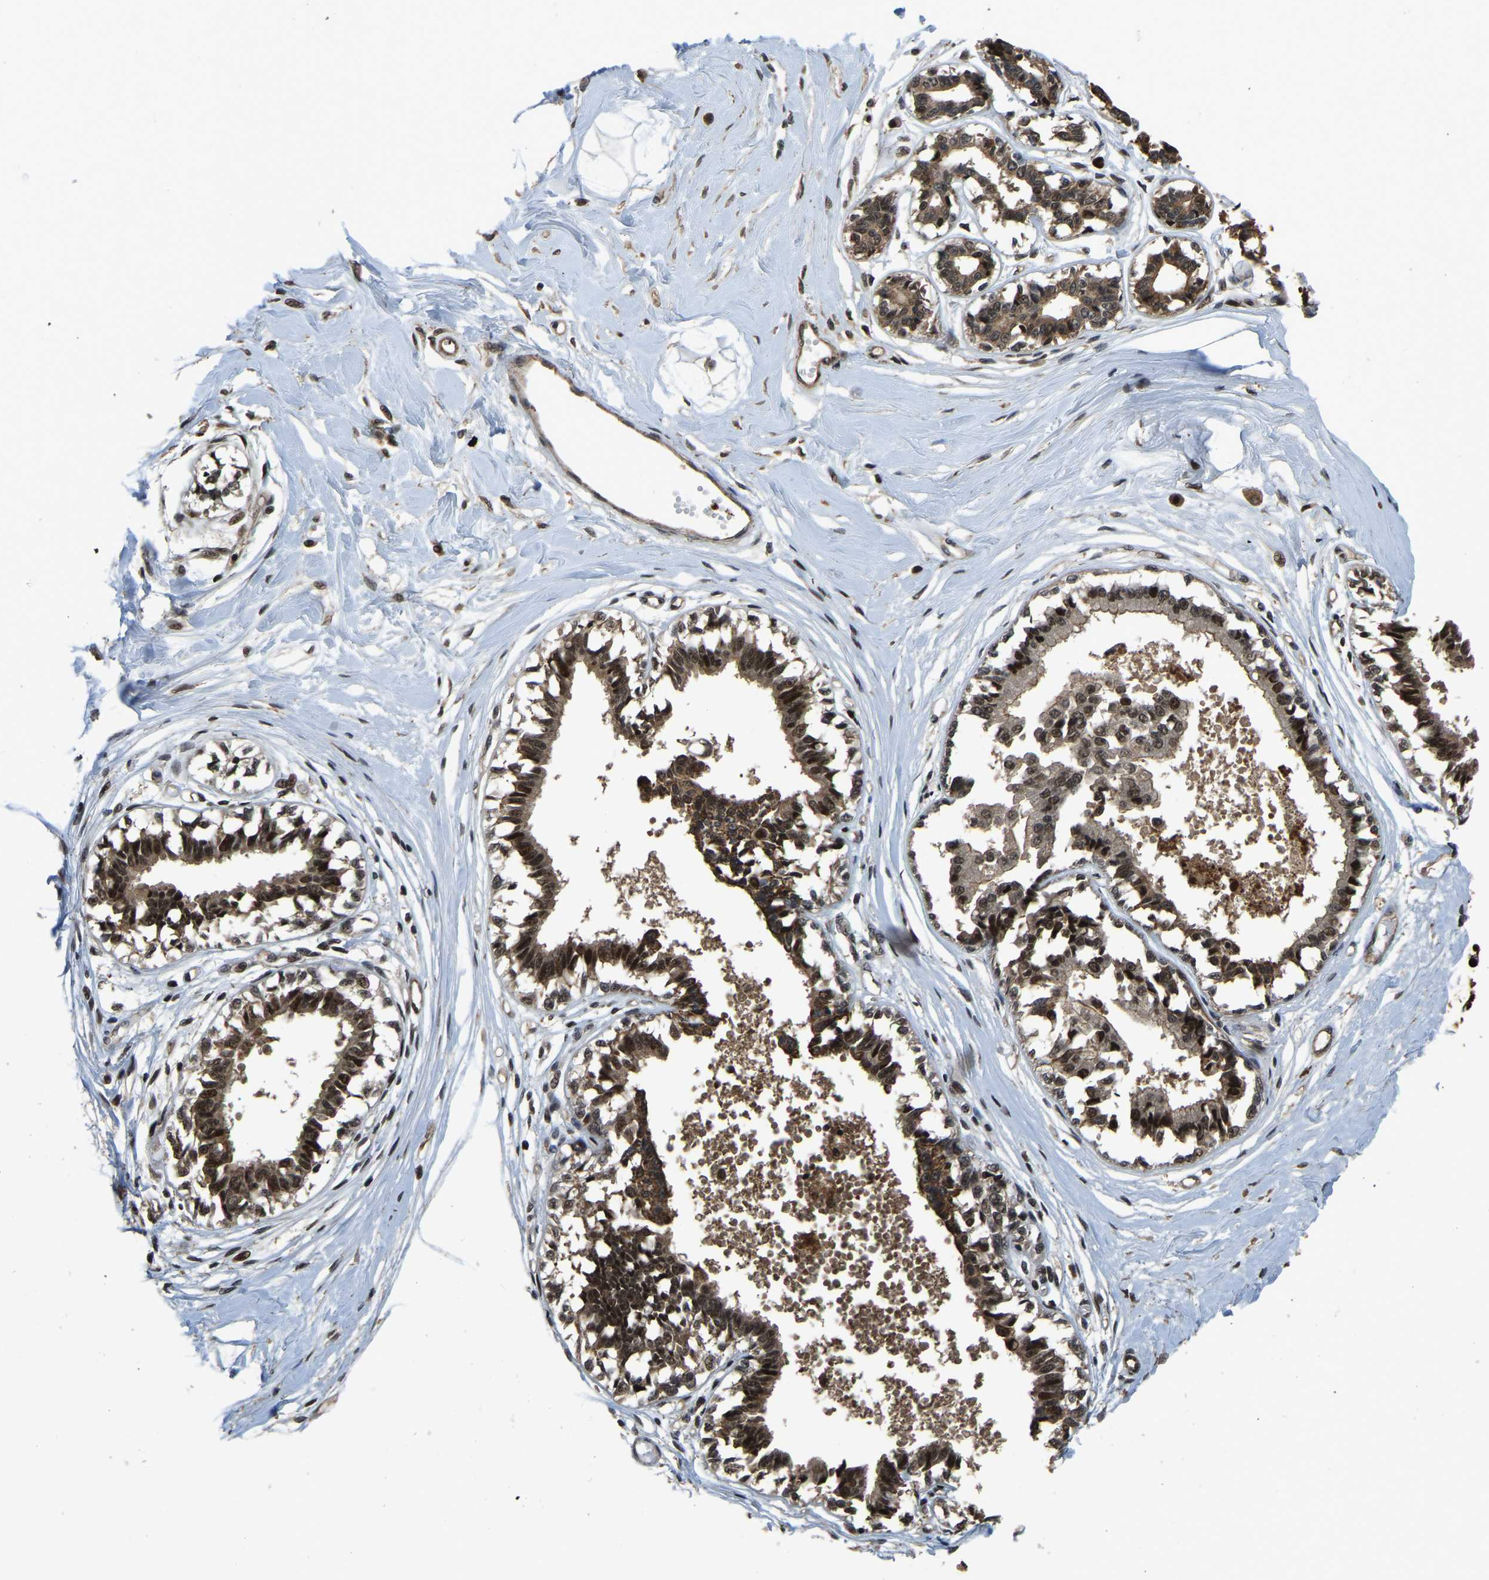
{"staining": {"intensity": "strong", "quantity": ">75%", "location": "cytoplasmic/membranous,nuclear"}, "tissue": "breast", "cell_type": "Glandular cells", "image_type": "normal", "snomed": [{"axis": "morphology", "description": "Normal tissue, NOS"}, {"axis": "topography", "description": "Breast"}], "caption": "The immunohistochemical stain shows strong cytoplasmic/membranous,nuclear positivity in glandular cells of unremarkable breast. The staining is performed using DAB brown chromogen to label protein expression. The nuclei are counter-stained blue using hematoxylin.", "gene": "CIAO1", "patient": {"sex": "female", "age": 45}}